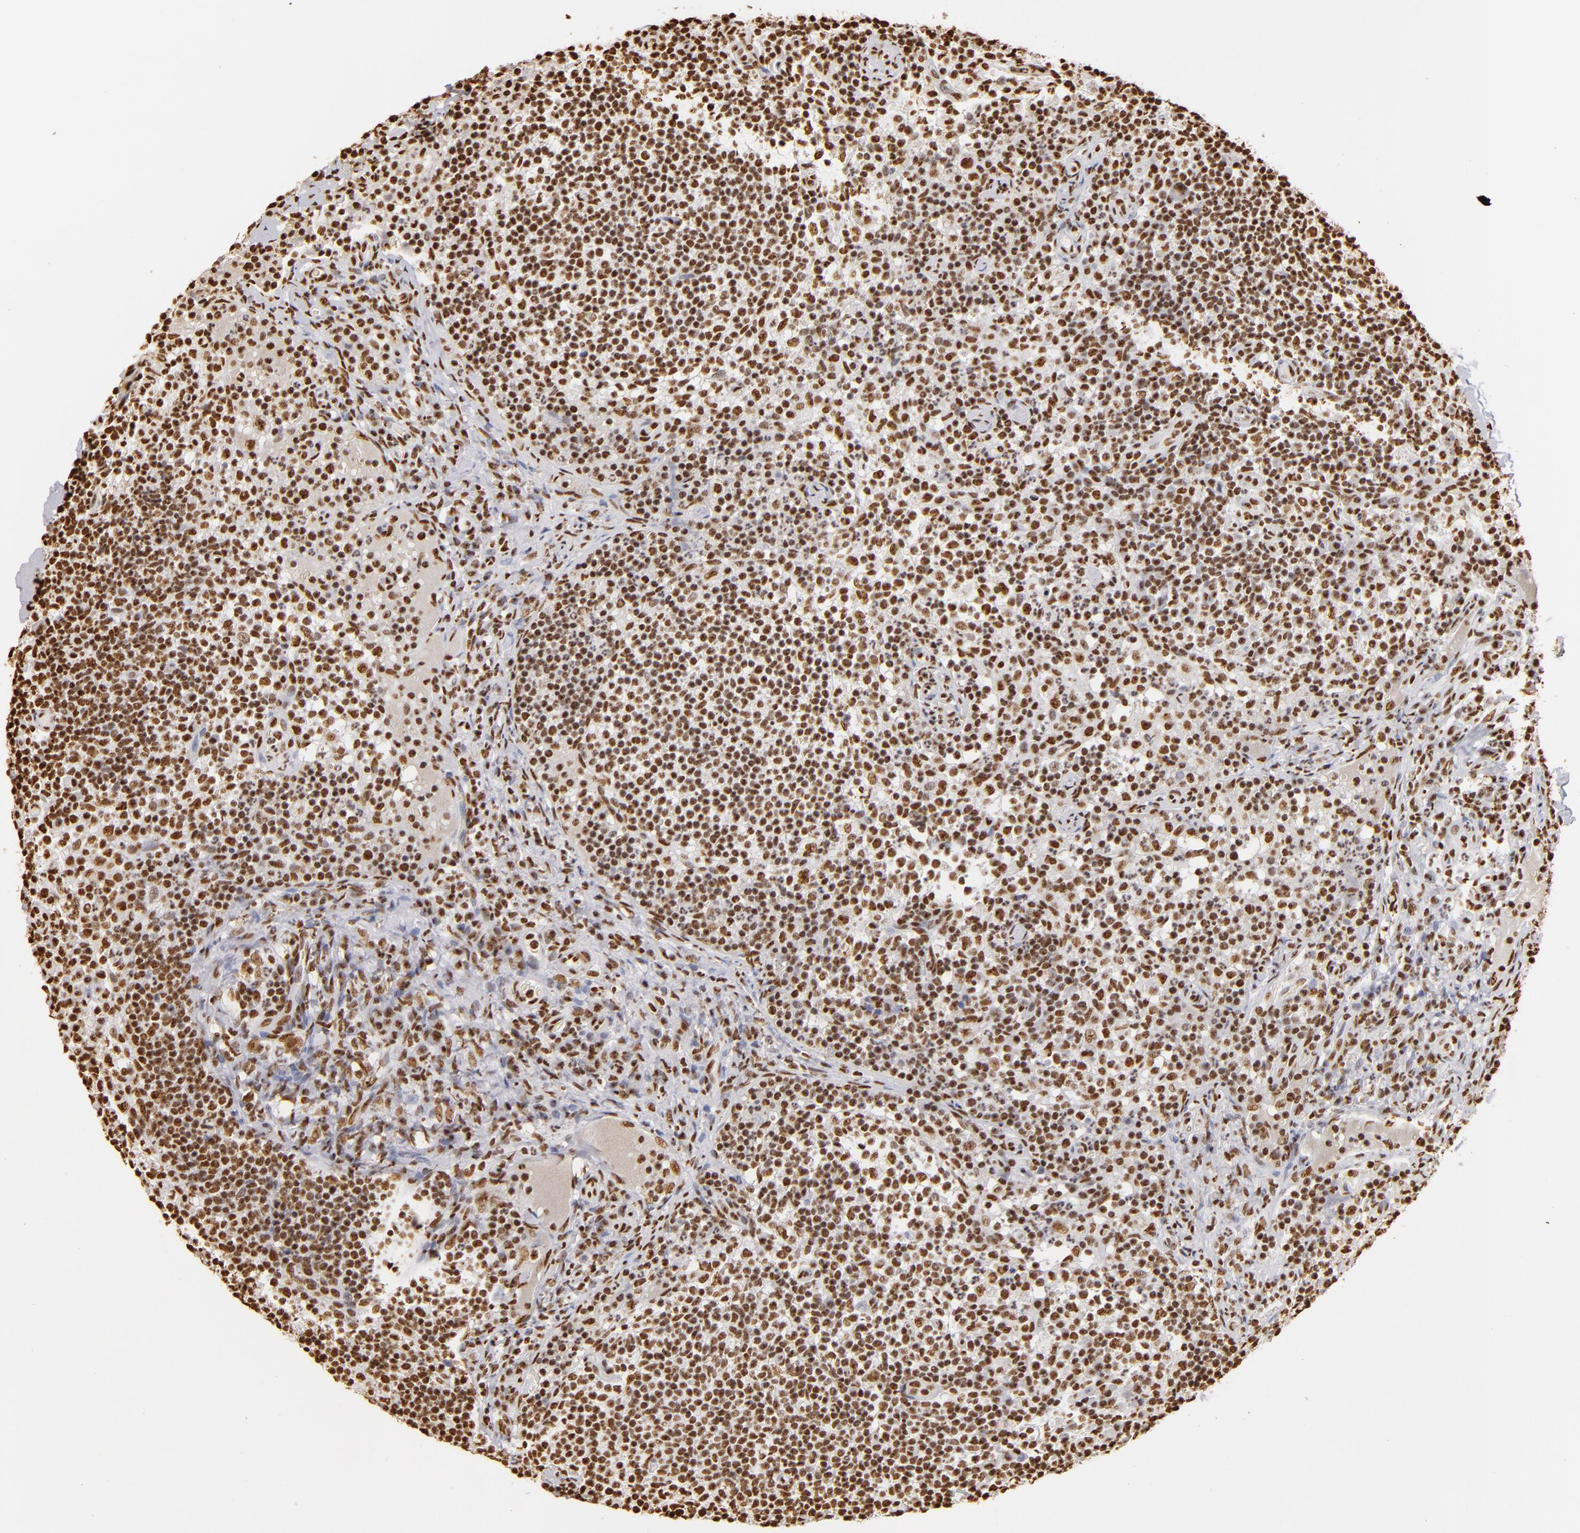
{"staining": {"intensity": "strong", "quantity": ">75%", "location": "nuclear"}, "tissue": "lymph node", "cell_type": "Germinal center cells", "image_type": "normal", "snomed": [{"axis": "morphology", "description": "Normal tissue, NOS"}, {"axis": "morphology", "description": "Inflammation, NOS"}, {"axis": "topography", "description": "Lymph node"}], "caption": "Immunohistochemical staining of normal lymph node demonstrates >75% levels of strong nuclear protein expression in about >75% of germinal center cells.", "gene": "ILF3", "patient": {"sex": "male", "age": 46}}